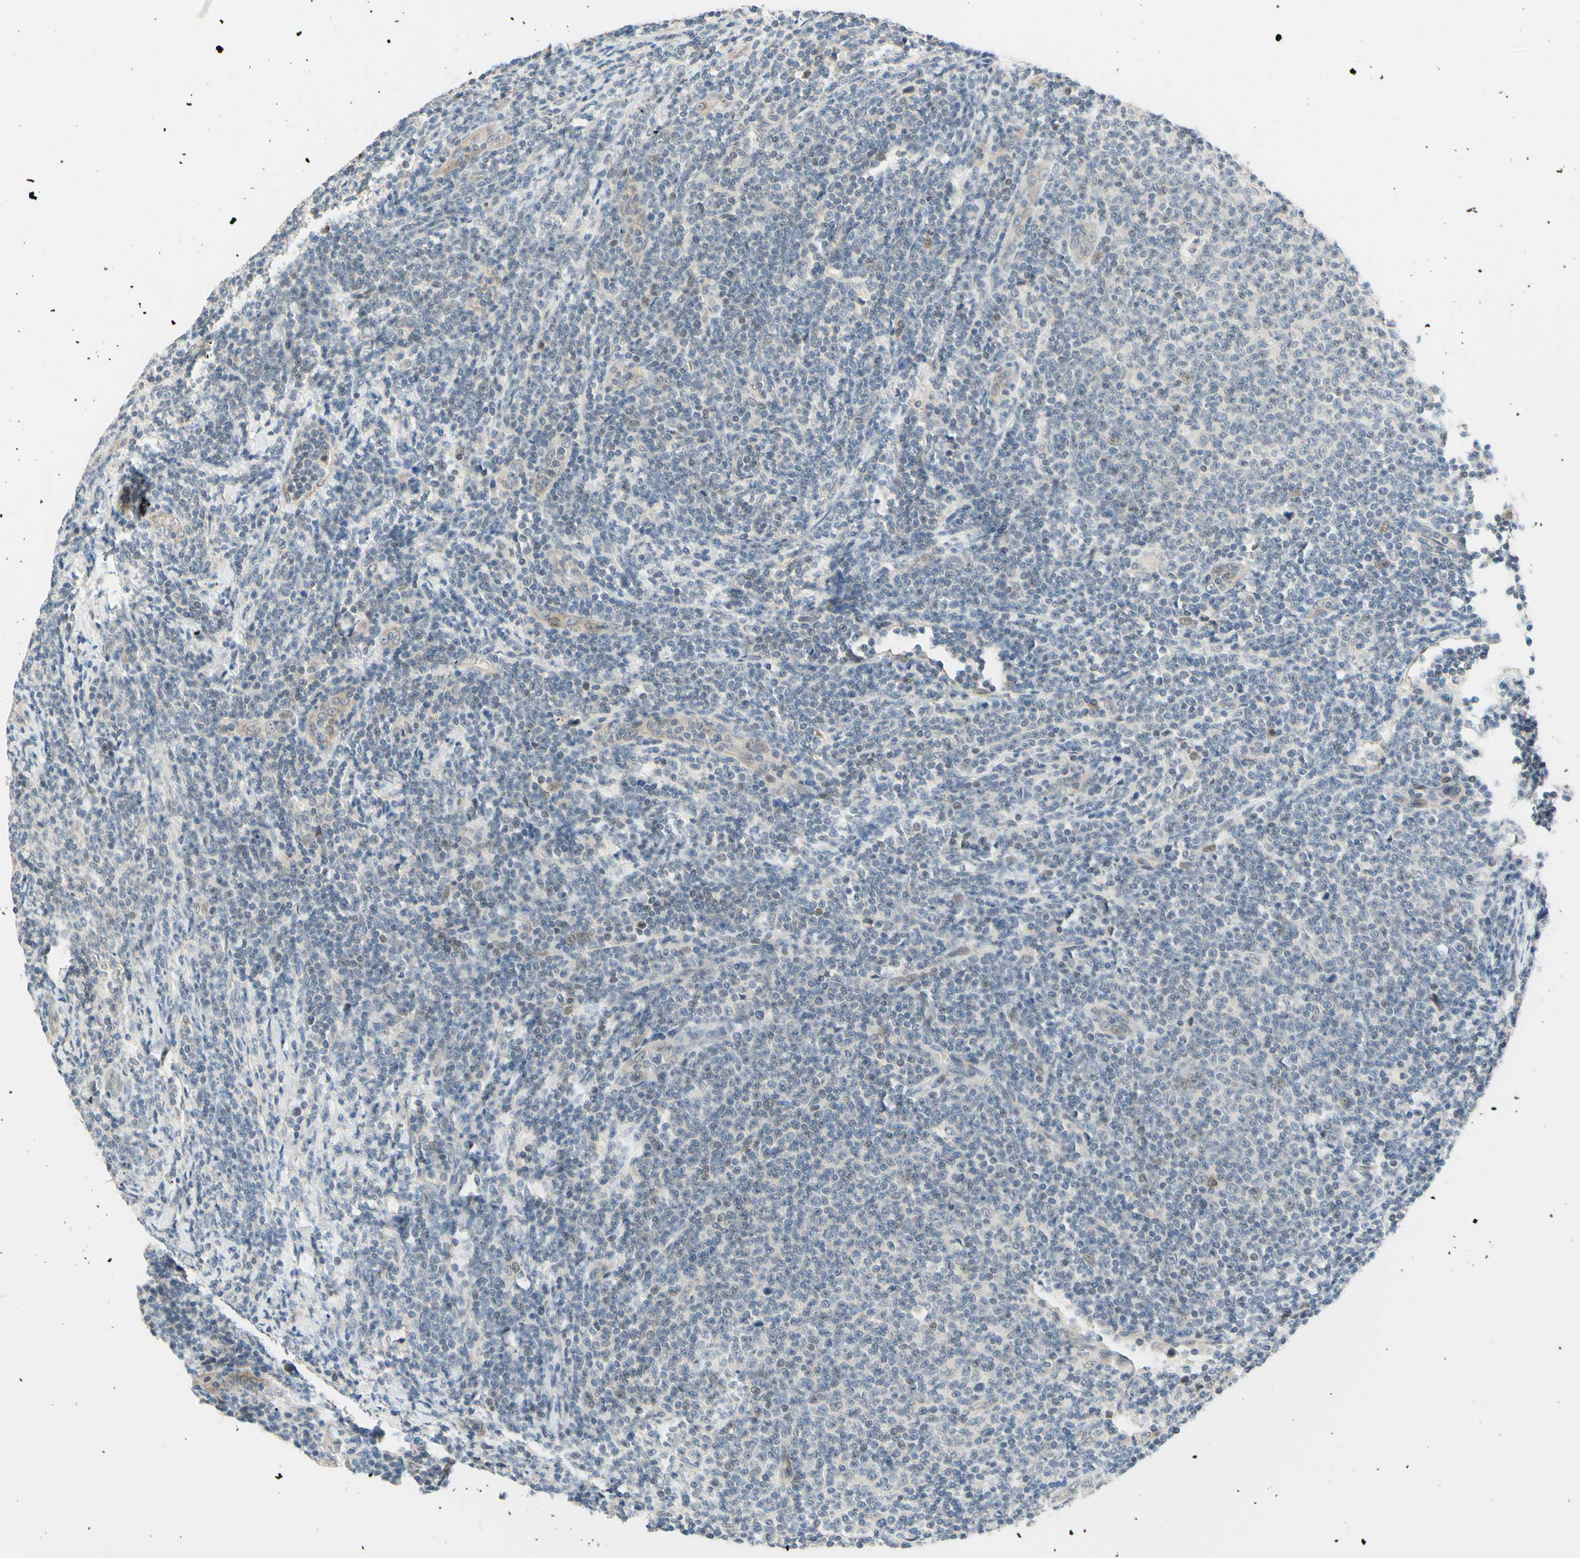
{"staining": {"intensity": "weak", "quantity": "<25%", "location": "nuclear"}, "tissue": "lymphoma", "cell_type": "Tumor cells", "image_type": "cancer", "snomed": [{"axis": "morphology", "description": "Malignant lymphoma, non-Hodgkin's type, Low grade"}, {"axis": "topography", "description": "Lymph node"}], "caption": "This is an IHC photomicrograph of human low-grade malignant lymphoma, non-Hodgkin's type. There is no expression in tumor cells.", "gene": "C2CD2L", "patient": {"sex": "male", "age": 66}}